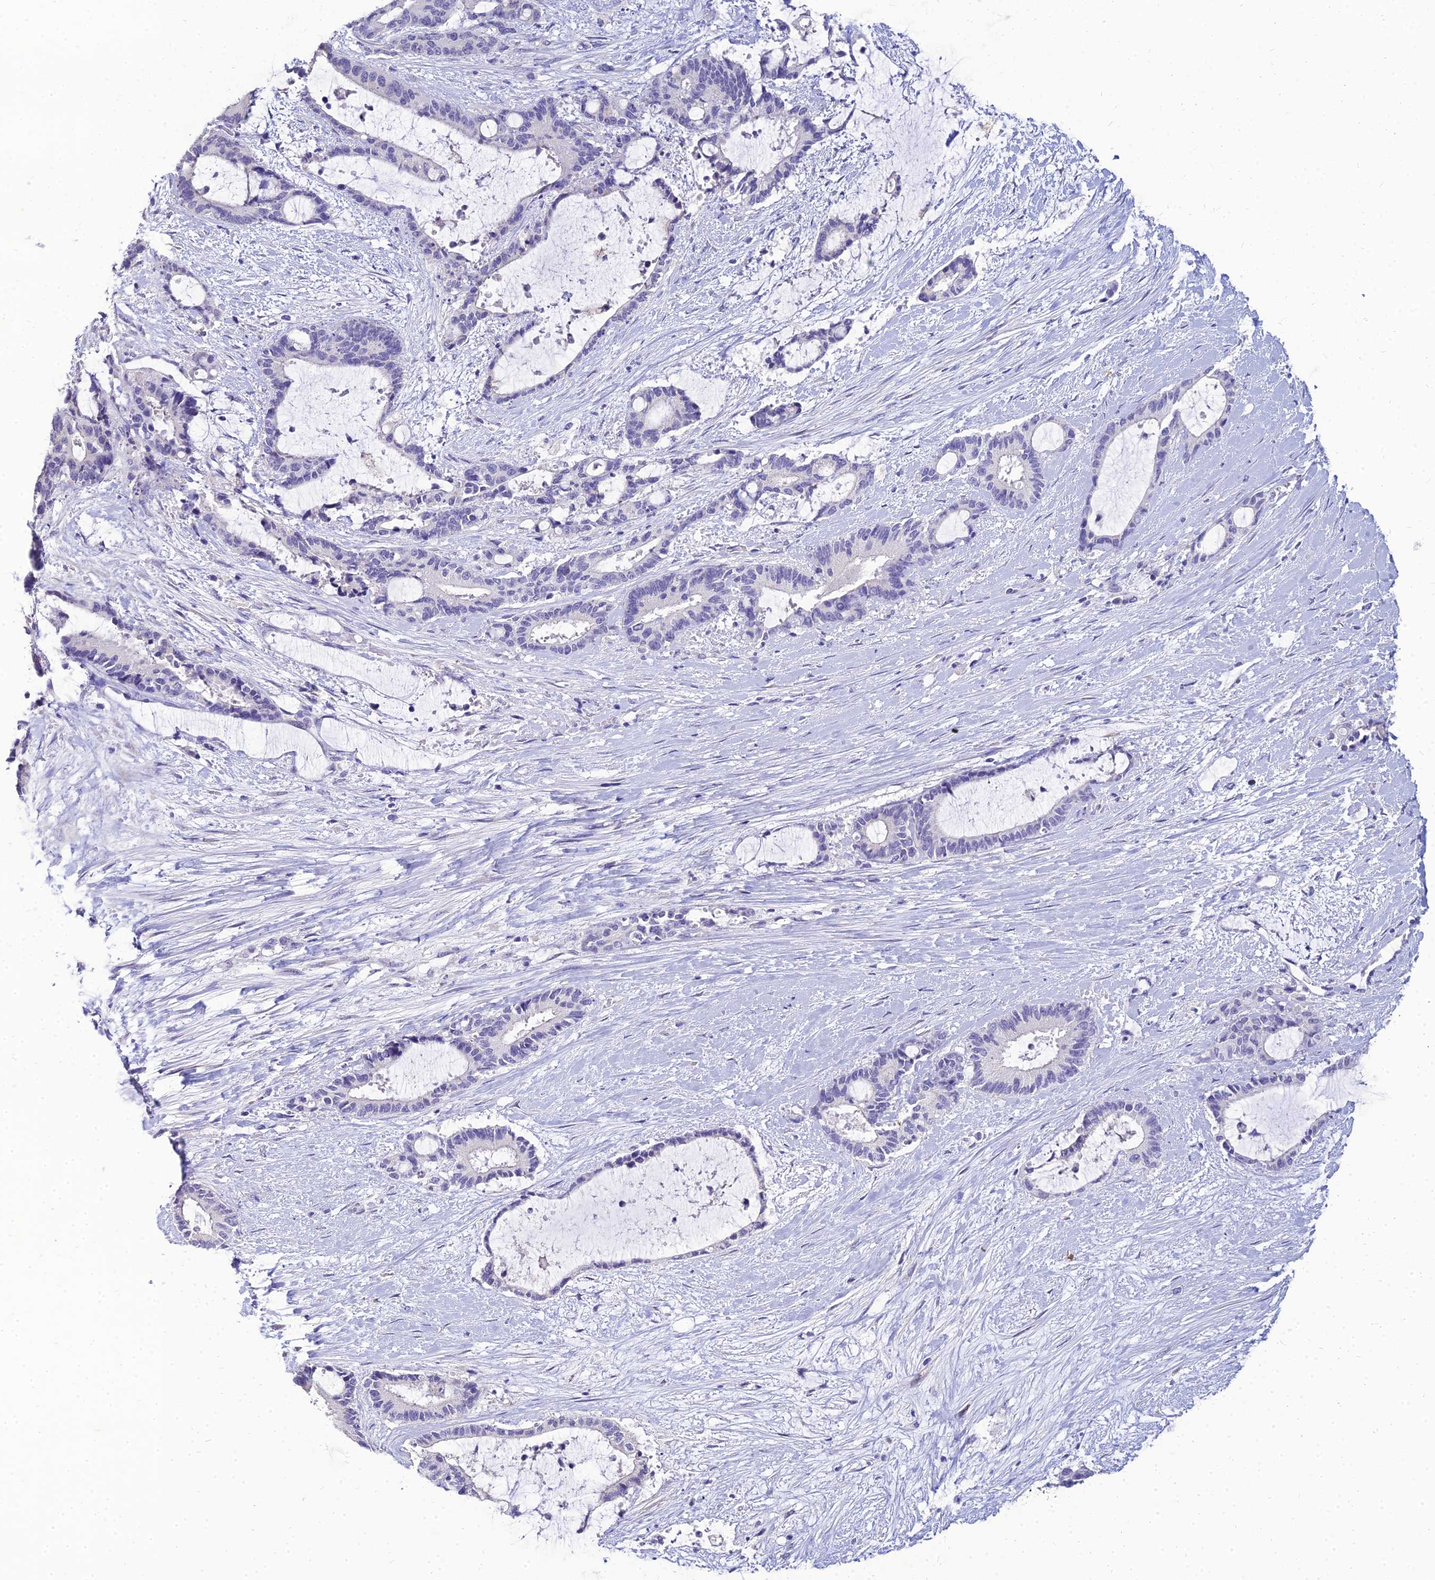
{"staining": {"intensity": "negative", "quantity": "none", "location": "none"}, "tissue": "liver cancer", "cell_type": "Tumor cells", "image_type": "cancer", "snomed": [{"axis": "morphology", "description": "Normal tissue, NOS"}, {"axis": "morphology", "description": "Cholangiocarcinoma"}, {"axis": "topography", "description": "Liver"}, {"axis": "topography", "description": "Peripheral nerve tissue"}], "caption": "A photomicrograph of human liver cholangiocarcinoma is negative for staining in tumor cells.", "gene": "NPY", "patient": {"sex": "female", "age": 73}}